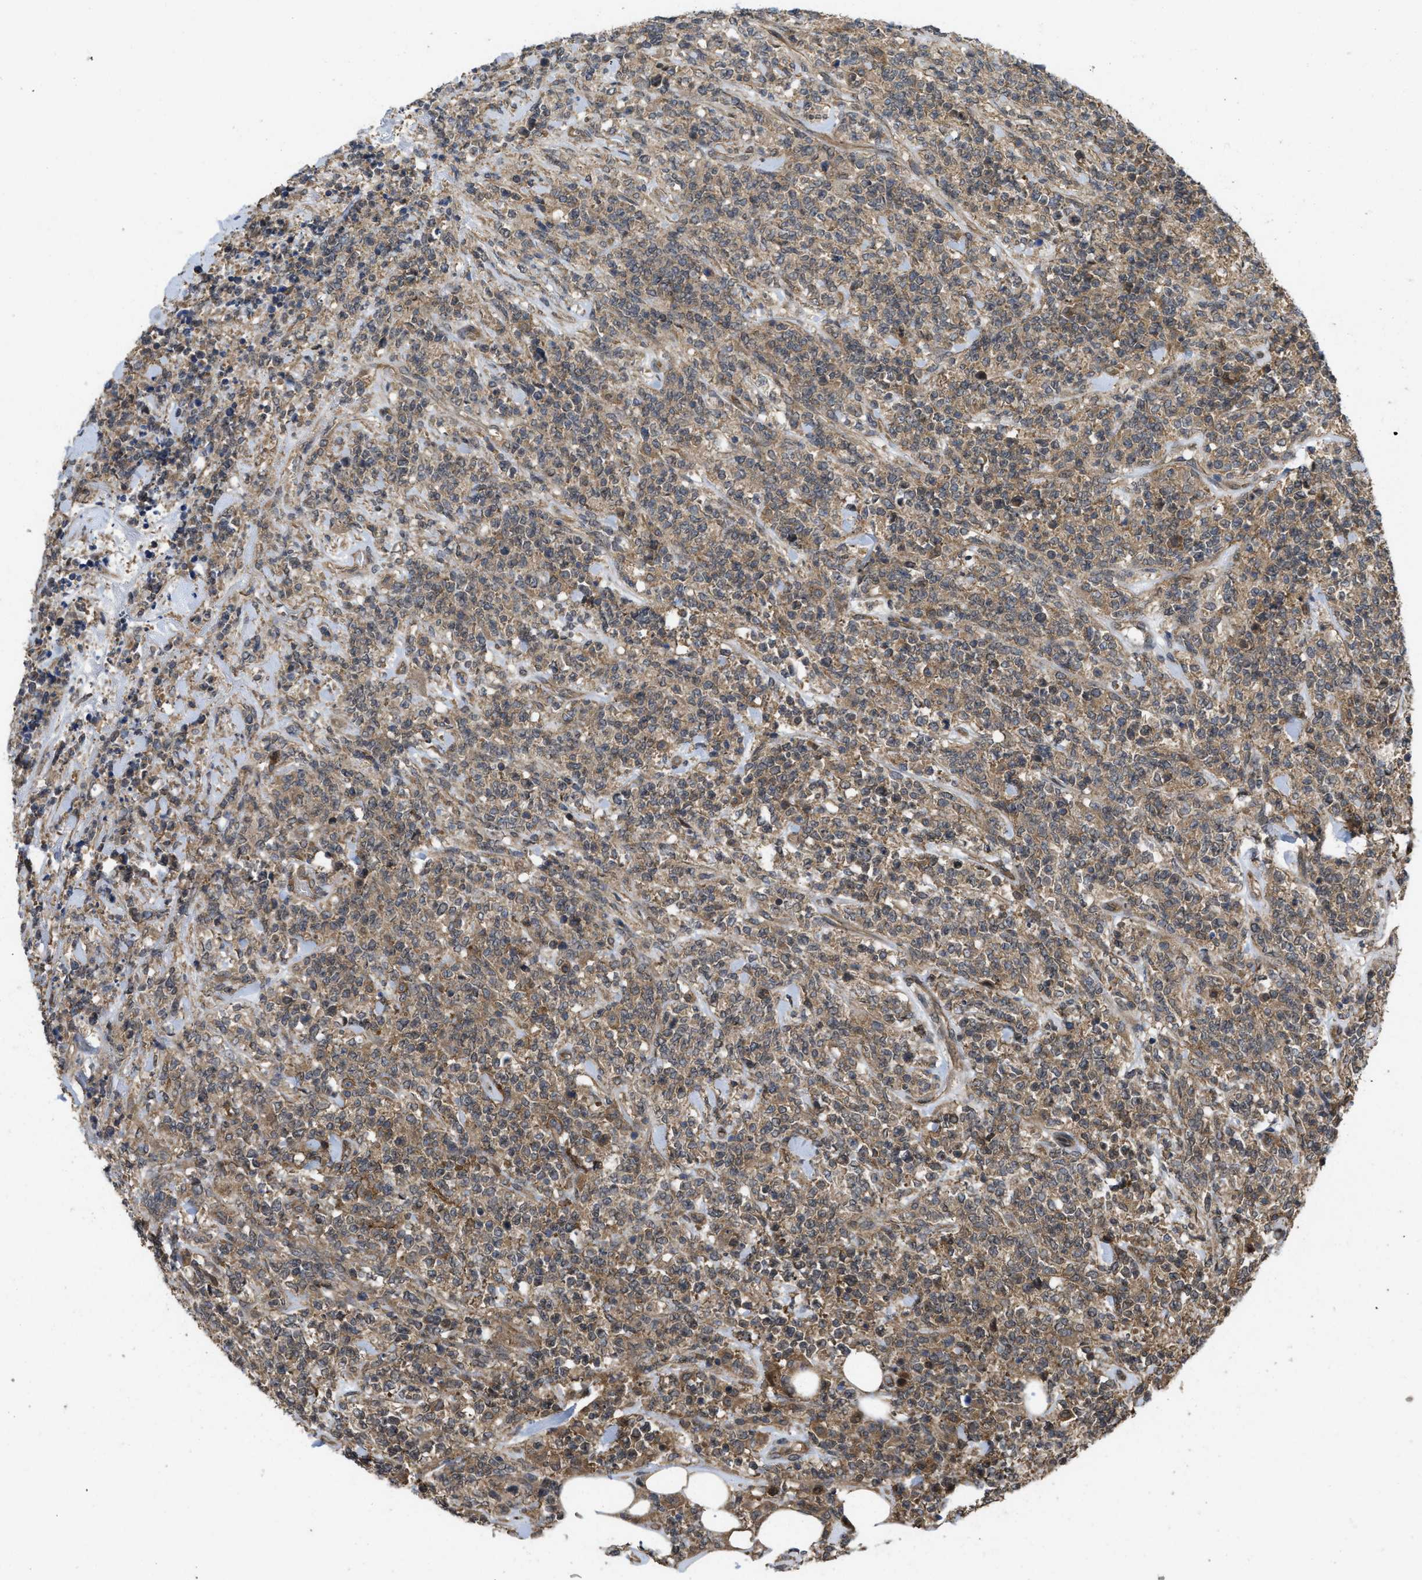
{"staining": {"intensity": "moderate", "quantity": ">75%", "location": "cytoplasmic/membranous"}, "tissue": "lymphoma", "cell_type": "Tumor cells", "image_type": "cancer", "snomed": [{"axis": "morphology", "description": "Malignant lymphoma, non-Hodgkin's type, High grade"}, {"axis": "topography", "description": "Soft tissue"}], "caption": "The histopathology image demonstrates immunohistochemical staining of malignant lymphoma, non-Hodgkin's type (high-grade). There is moderate cytoplasmic/membranous staining is present in approximately >75% of tumor cells. (IHC, brightfield microscopy, high magnification).", "gene": "FZD6", "patient": {"sex": "male", "age": 18}}